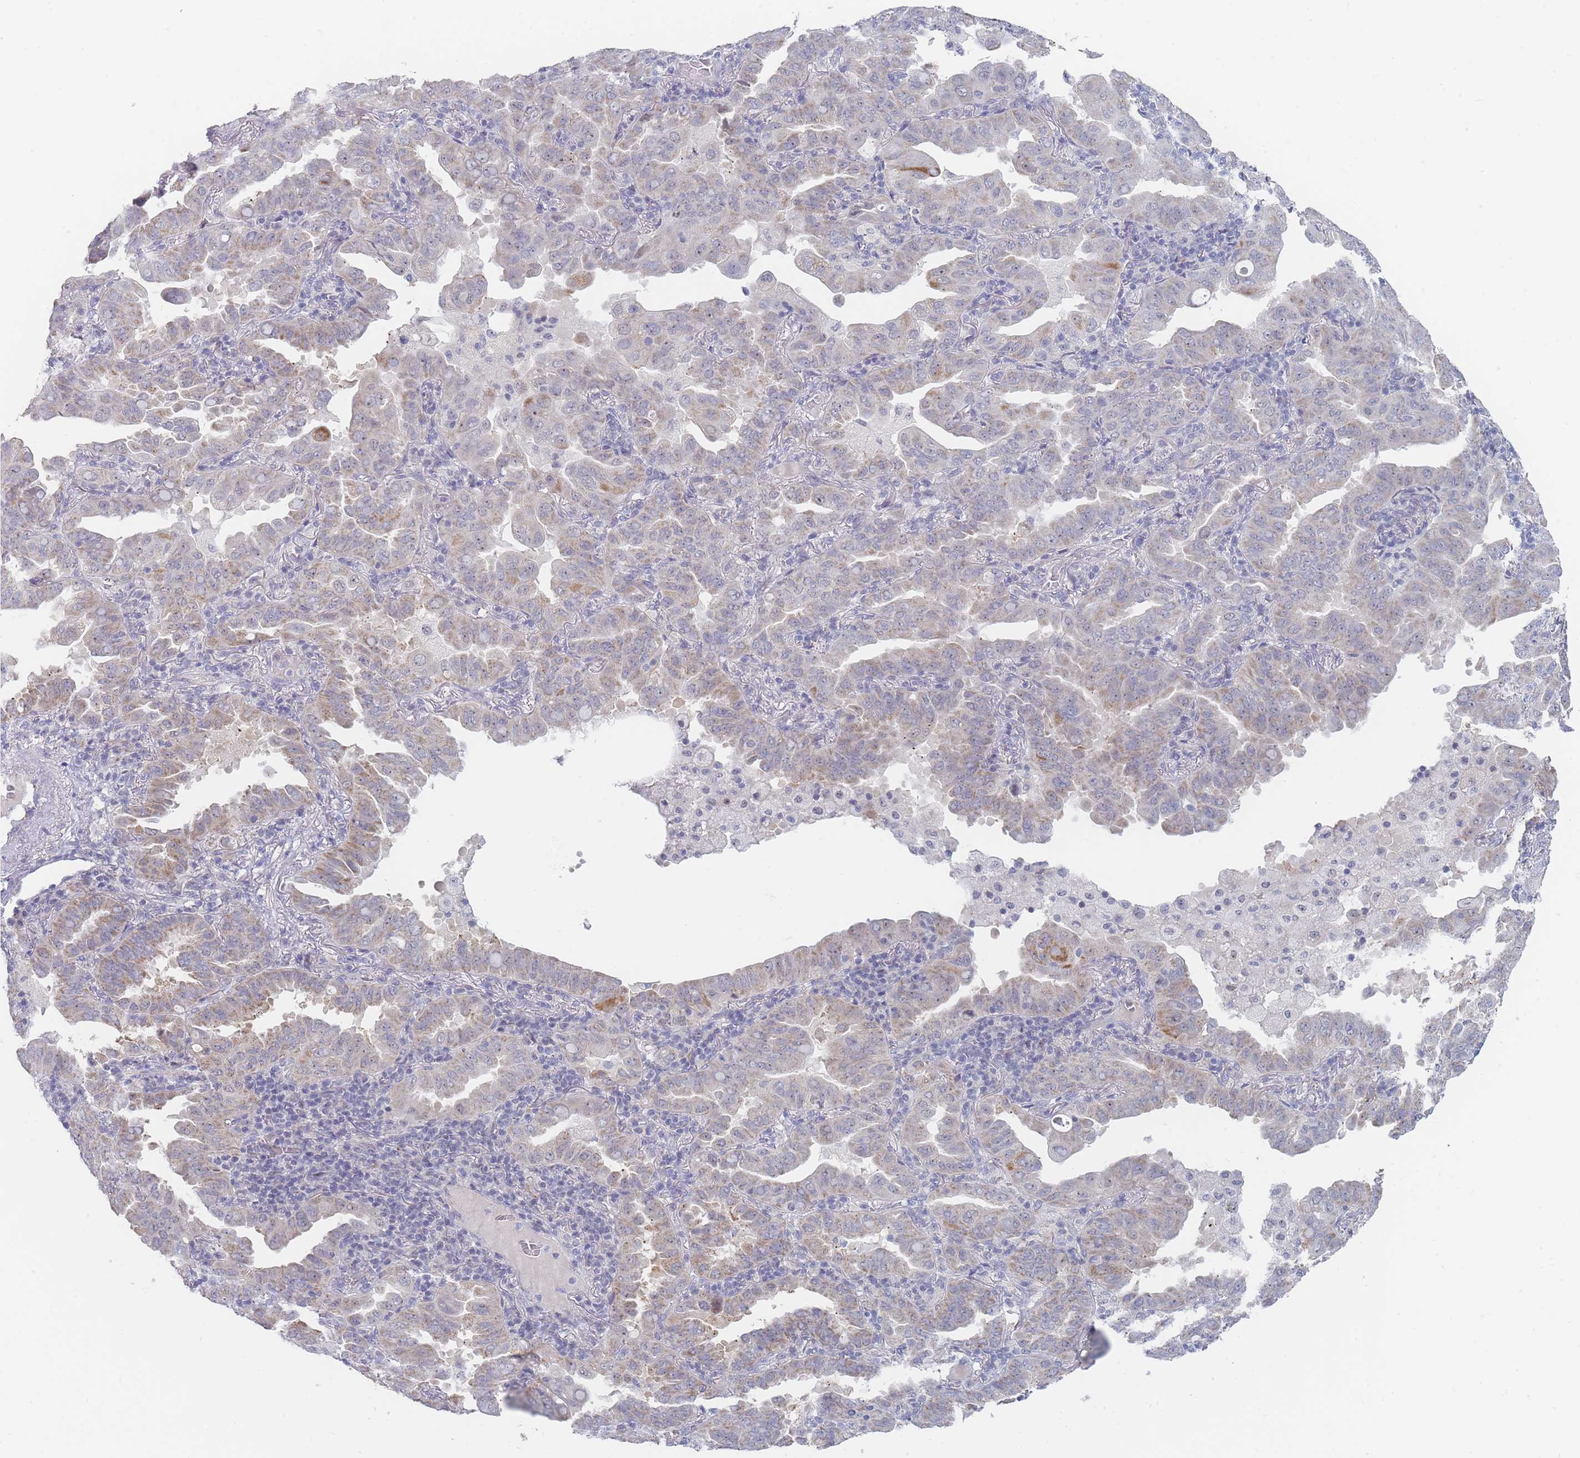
{"staining": {"intensity": "moderate", "quantity": "<25%", "location": "cytoplasmic/membranous"}, "tissue": "lung cancer", "cell_type": "Tumor cells", "image_type": "cancer", "snomed": [{"axis": "morphology", "description": "Adenocarcinoma, NOS"}, {"axis": "topography", "description": "Lung"}], "caption": "A photomicrograph of human lung cancer (adenocarcinoma) stained for a protein reveals moderate cytoplasmic/membranous brown staining in tumor cells.", "gene": "RNF8", "patient": {"sex": "male", "age": 64}}